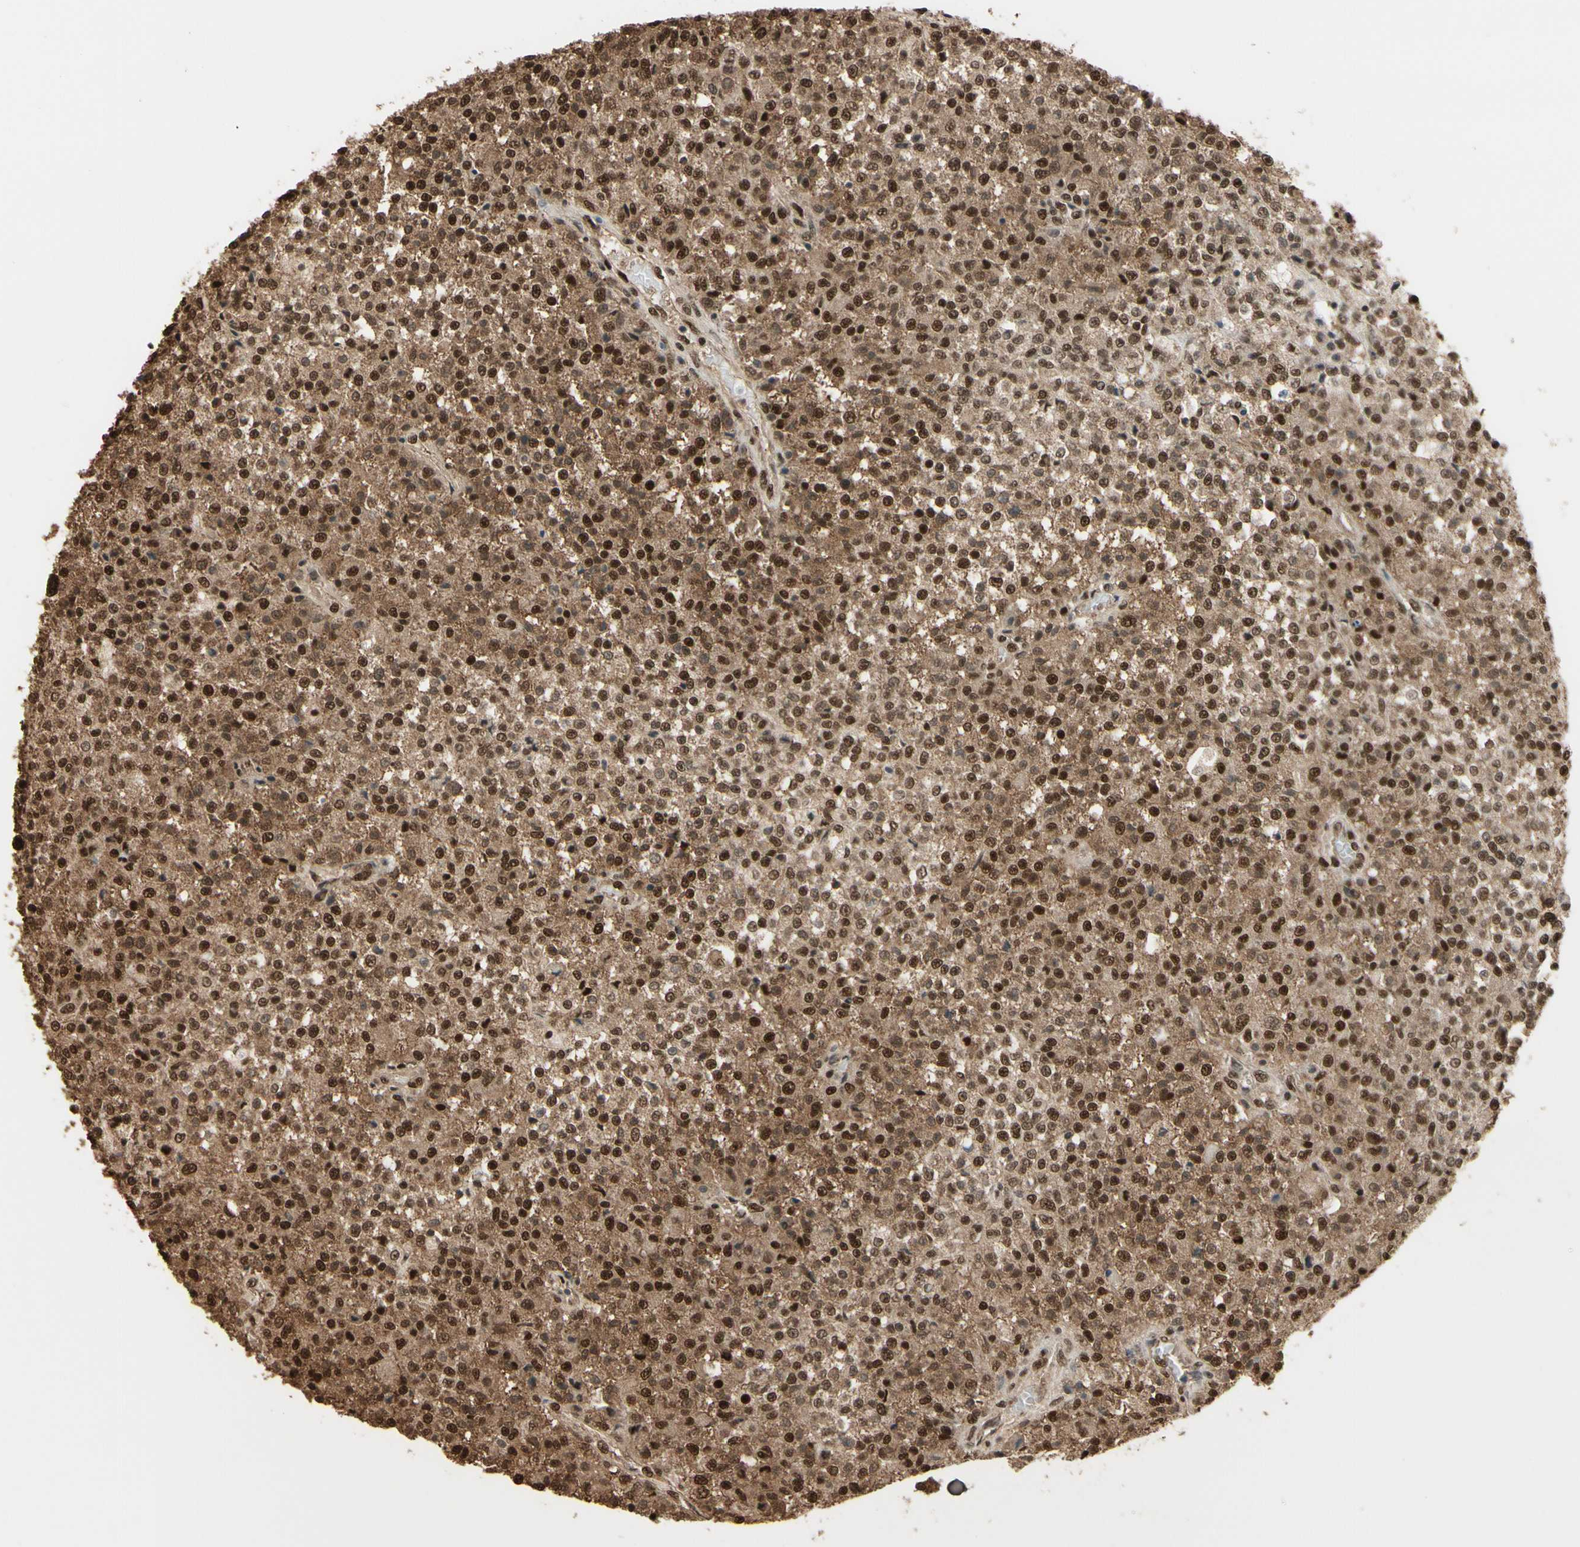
{"staining": {"intensity": "strong", "quantity": ">75%", "location": "cytoplasmic/membranous,nuclear"}, "tissue": "testis cancer", "cell_type": "Tumor cells", "image_type": "cancer", "snomed": [{"axis": "morphology", "description": "Seminoma, NOS"}, {"axis": "topography", "description": "Testis"}], "caption": "Testis seminoma stained with immunohistochemistry displays strong cytoplasmic/membranous and nuclear positivity in approximately >75% of tumor cells.", "gene": "HSF1", "patient": {"sex": "male", "age": 59}}